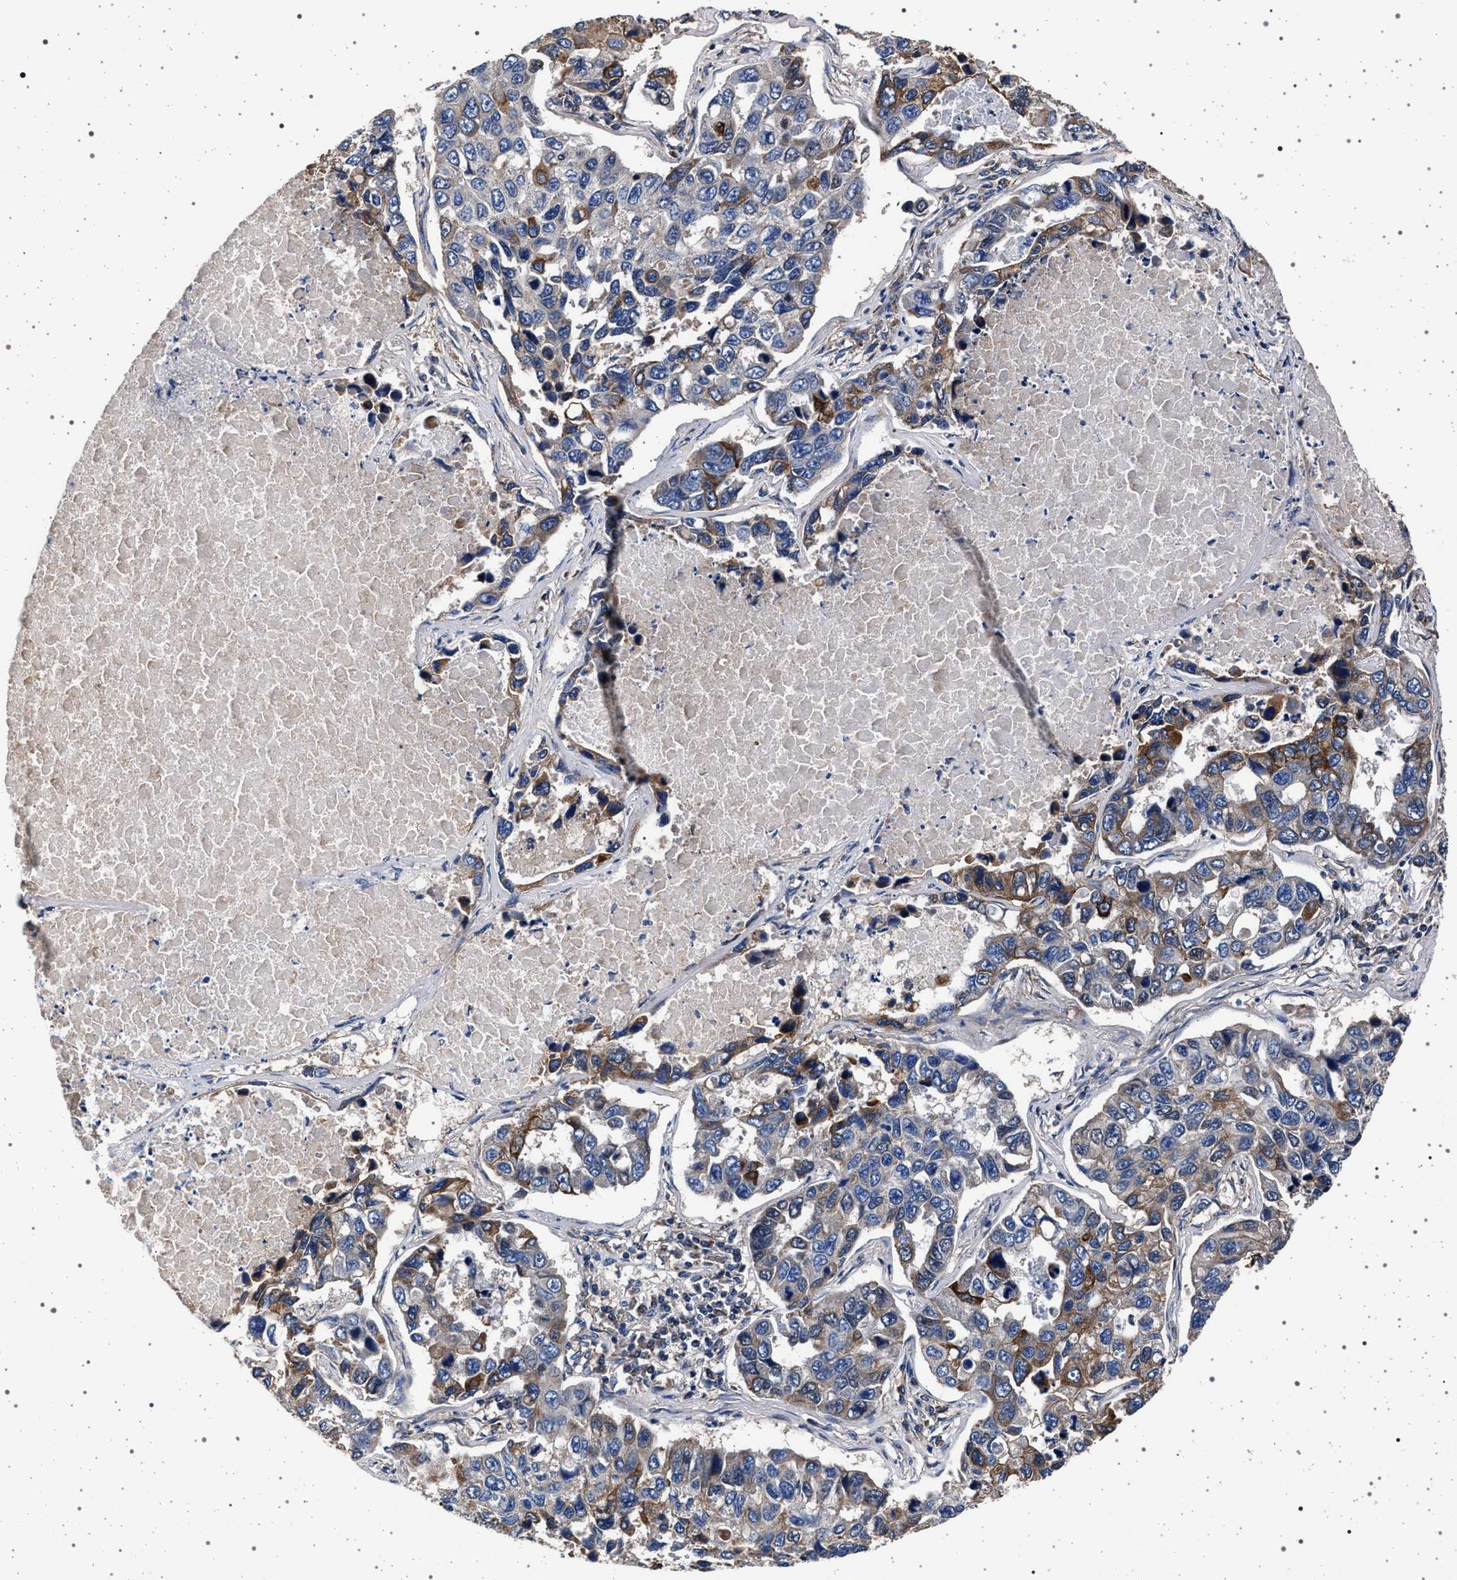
{"staining": {"intensity": "moderate", "quantity": "<25%", "location": "cytoplasmic/membranous"}, "tissue": "lung cancer", "cell_type": "Tumor cells", "image_type": "cancer", "snomed": [{"axis": "morphology", "description": "Adenocarcinoma, NOS"}, {"axis": "topography", "description": "Lung"}], "caption": "Protein expression analysis of human lung adenocarcinoma reveals moderate cytoplasmic/membranous positivity in about <25% of tumor cells. Nuclei are stained in blue.", "gene": "MAP3K2", "patient": {"sex": "male", "age": 64}}